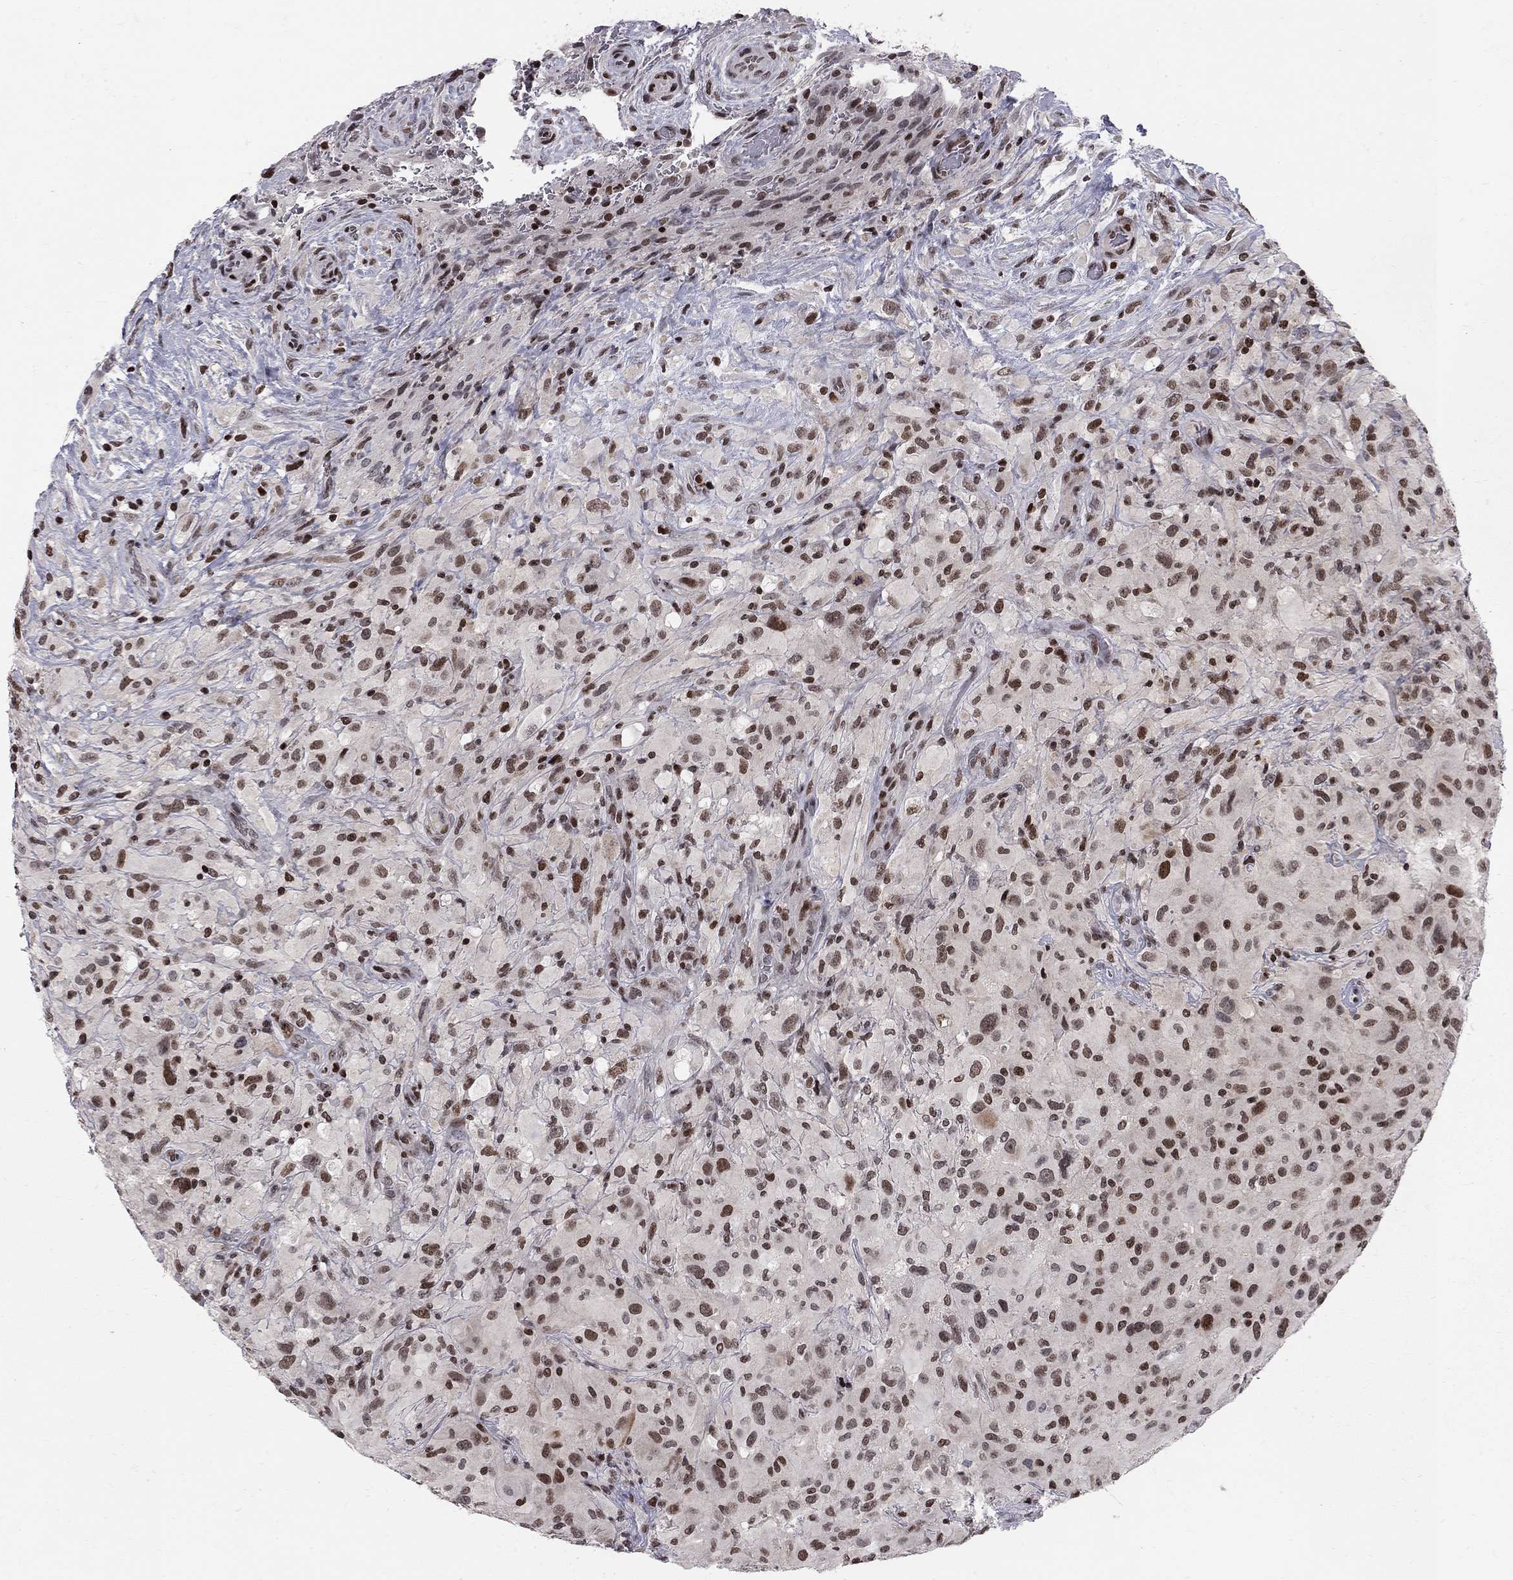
{"staining": {"intensity": "strong", "quantity": "25%-75%", "location": "nuclear"}, "tissue": "glioma", "cell_type": "Tumor cells", "image_type": "cancer", "snomed": [{"axis": "morphology", "description": "Glioma, malignant, High grade"}, {"axis": "topography", "description": "Cerebral cortex"}], "caption": "This is an image of immunohistochemistry (IHC) staining of glioma, which shows strong staining in the nuclear of tumor cells.", "gene": "RNASEH2C", "patient": {"sex": "male", "age": 35}}